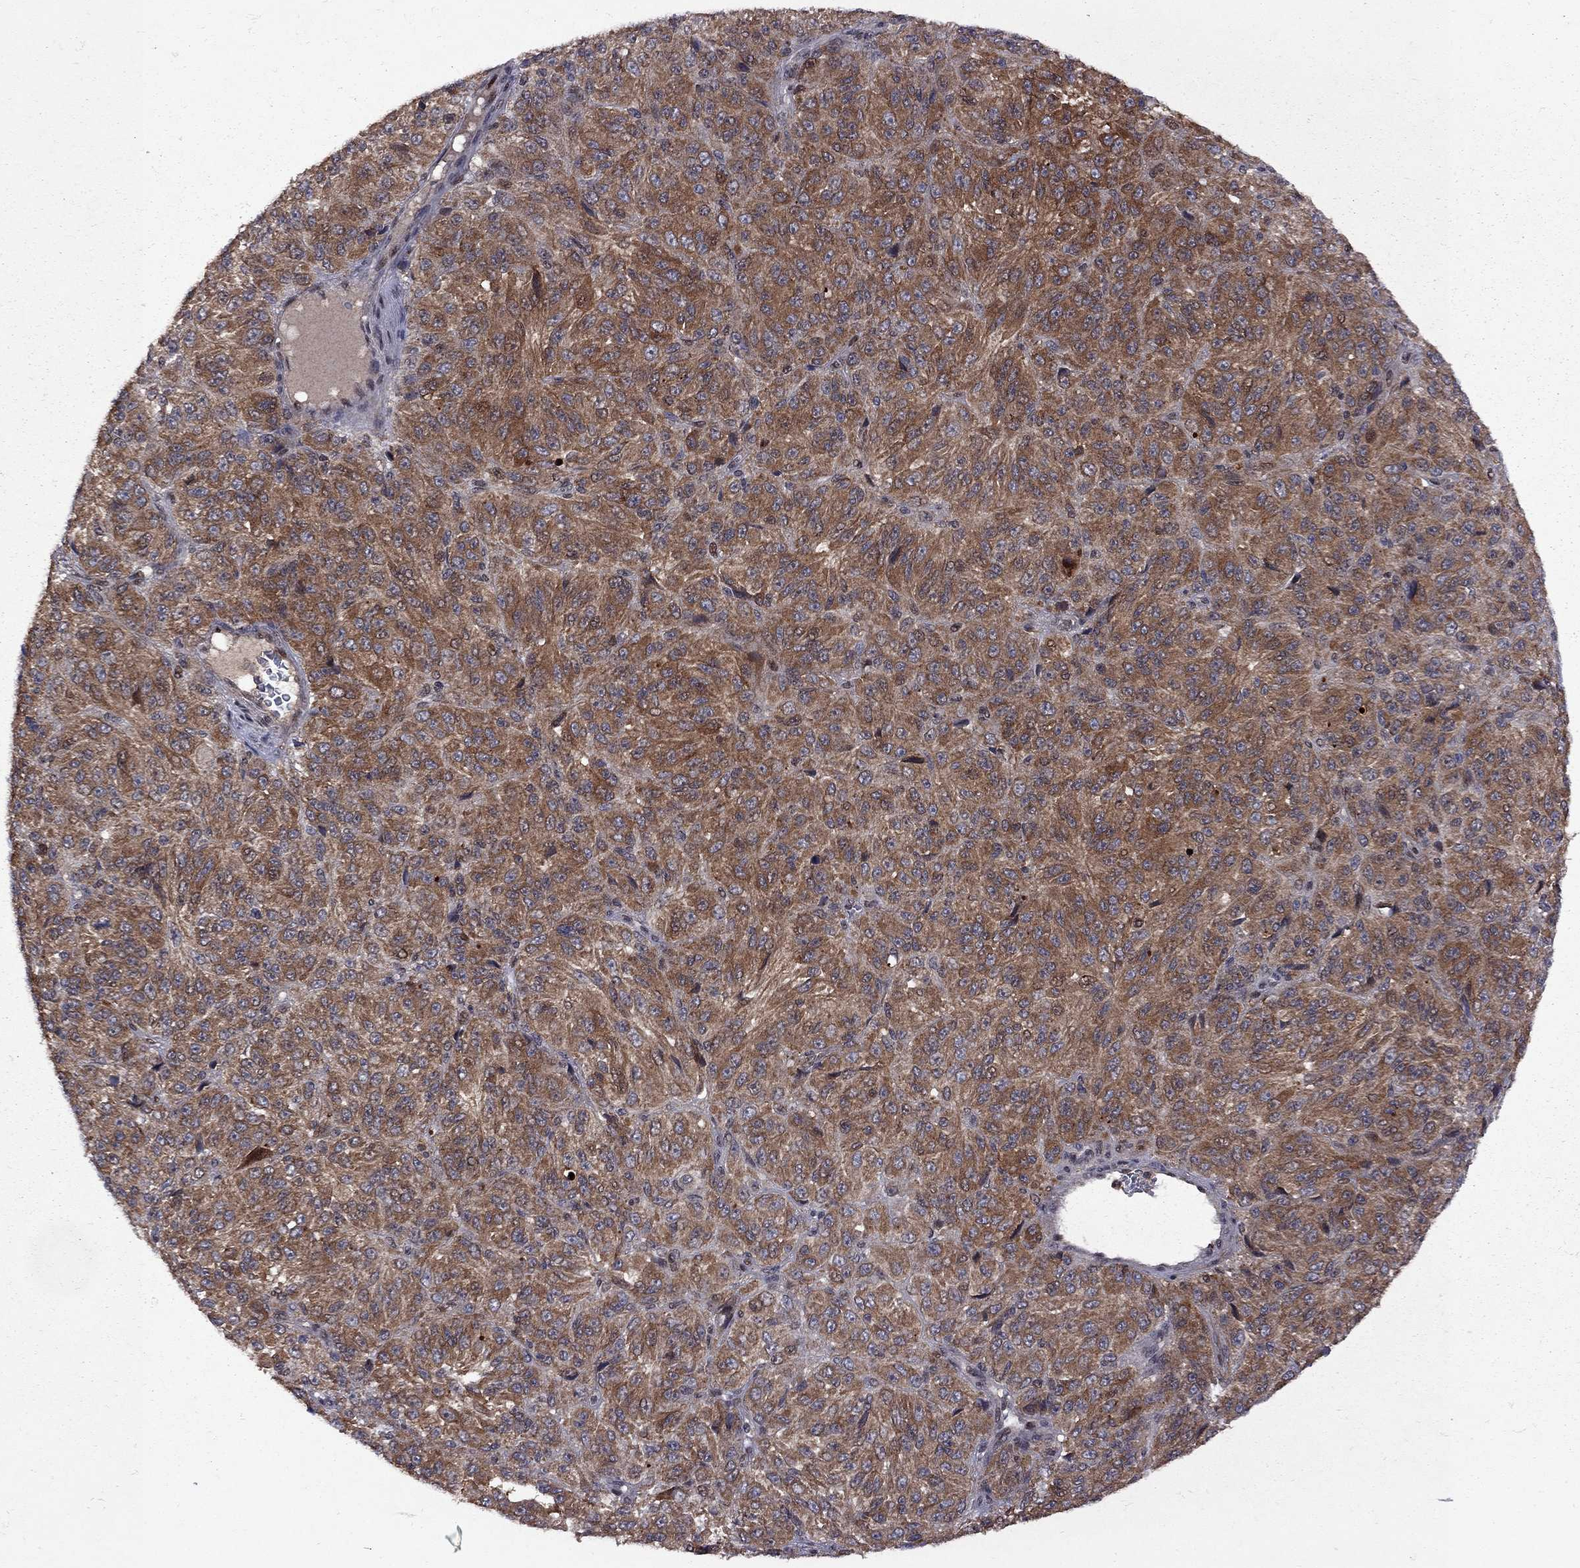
{"staining": {"intensity": "strong", "quantity": "25%-75%", "location": "cytoplasmic/membranous"}, "tissue": "melanoma", "cell_type": "Tumor cells", "image_type": "cancer", "snomed": [{"axis": "morphology", "description": "Malignant melanoma, Metastatic site"}, {"axis": "topography", "description": "Brain"}], "caption": "Human malignant melanoma (metastatic site) stained with a protein marker exhibits strong staining in tumor cells.", "gene": "IPP", "patient": {"sex": "female", "age": 56}}